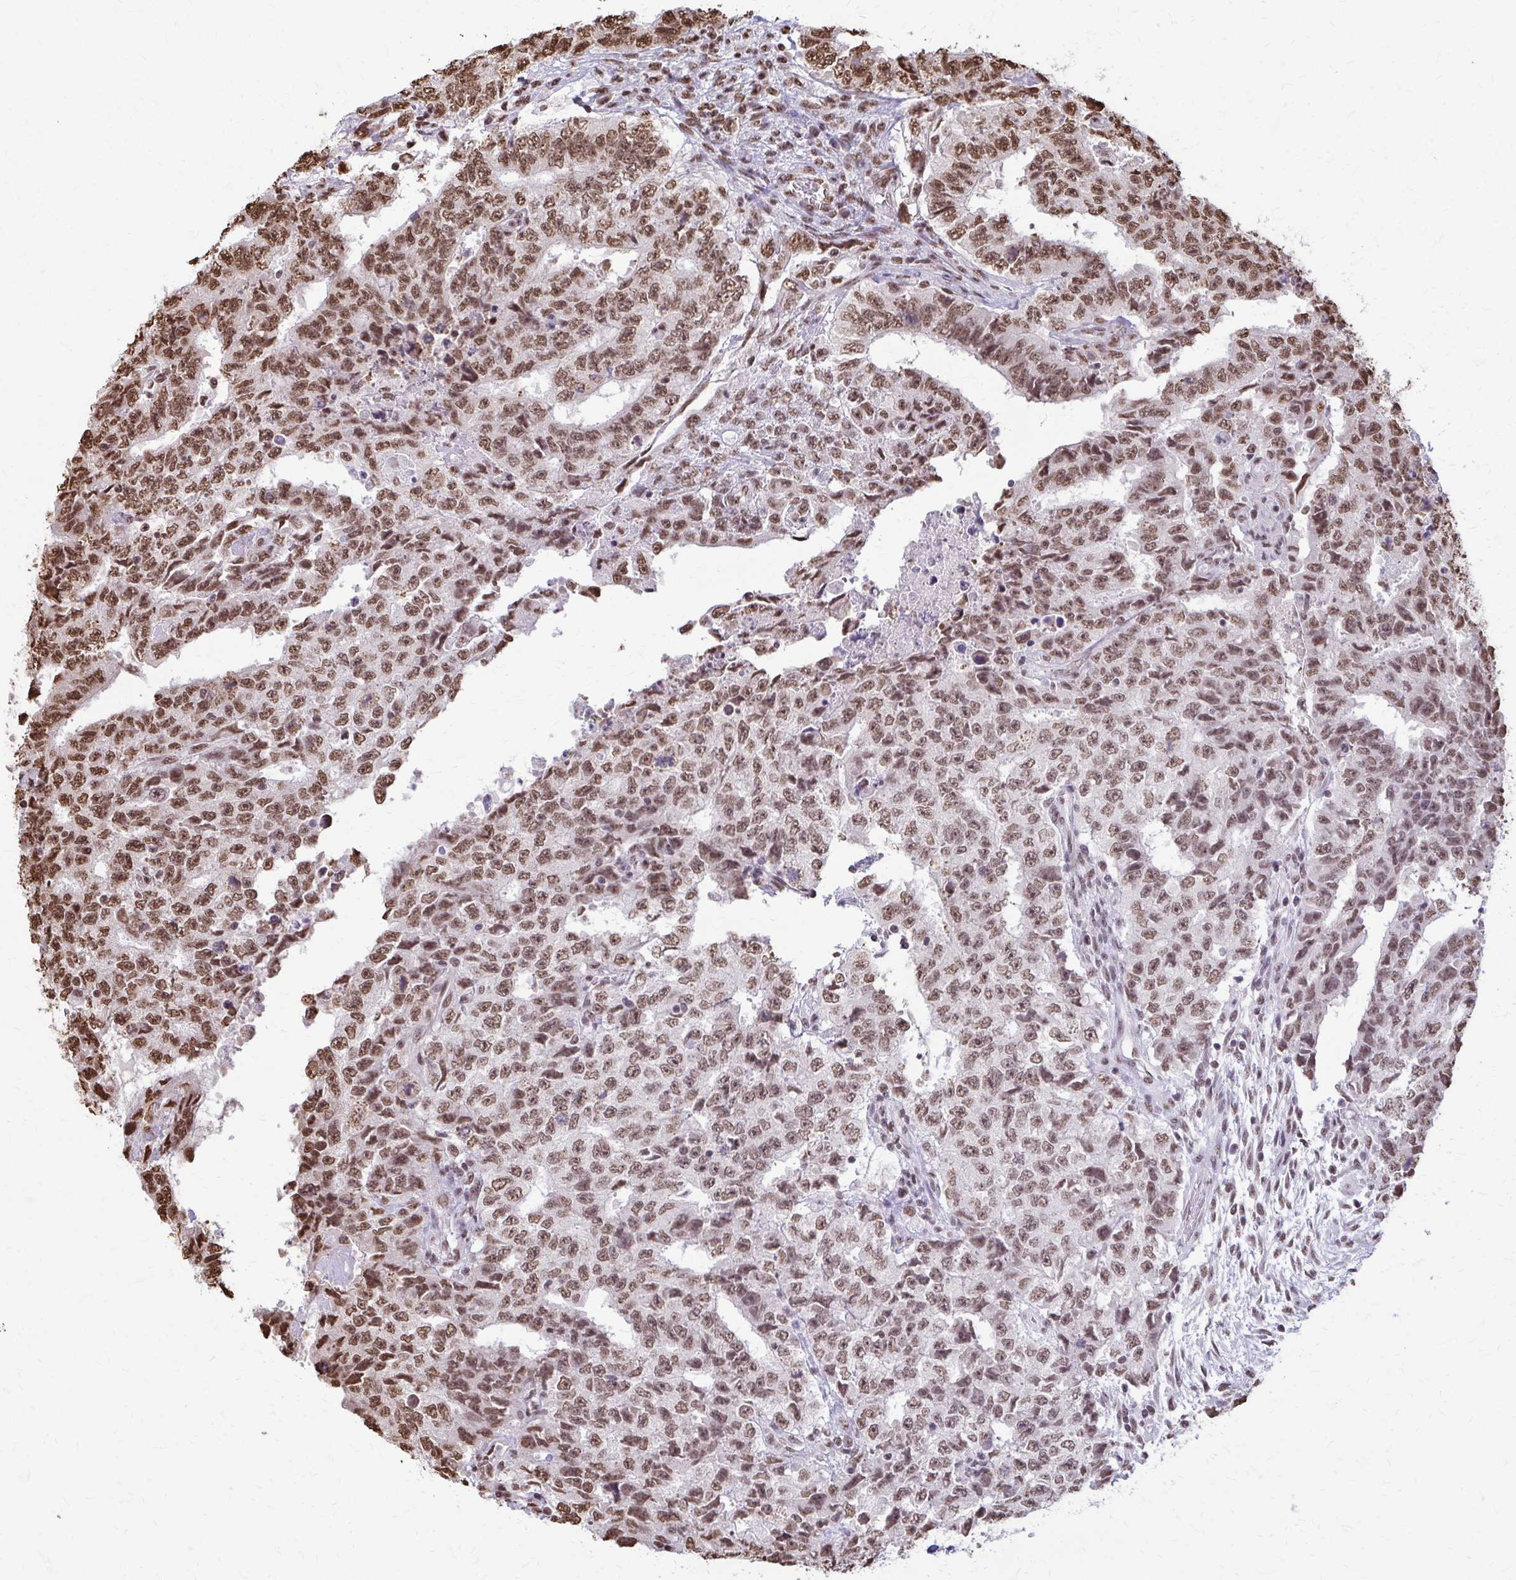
{"staining": {"intensity": "moderate", "quantity": ">75%", "location": "nuclear"}, "tissue": "testis cancer", "cell_type": "Tumor cells", "image_type": "cancer", "snomed": [{"axis": "morphology", "description": "Carcinoma, Embryonal, NOS"}, {"axis": "topography", "description": "Testis"}], "caption": "An image showing moderate nuclear staining in about >75% of tumor cells in testis cancer, as visualized by brown immunohistochemical staining.", "gene": "SNRPA", "patient": {"sex": "male", "age": 24}}